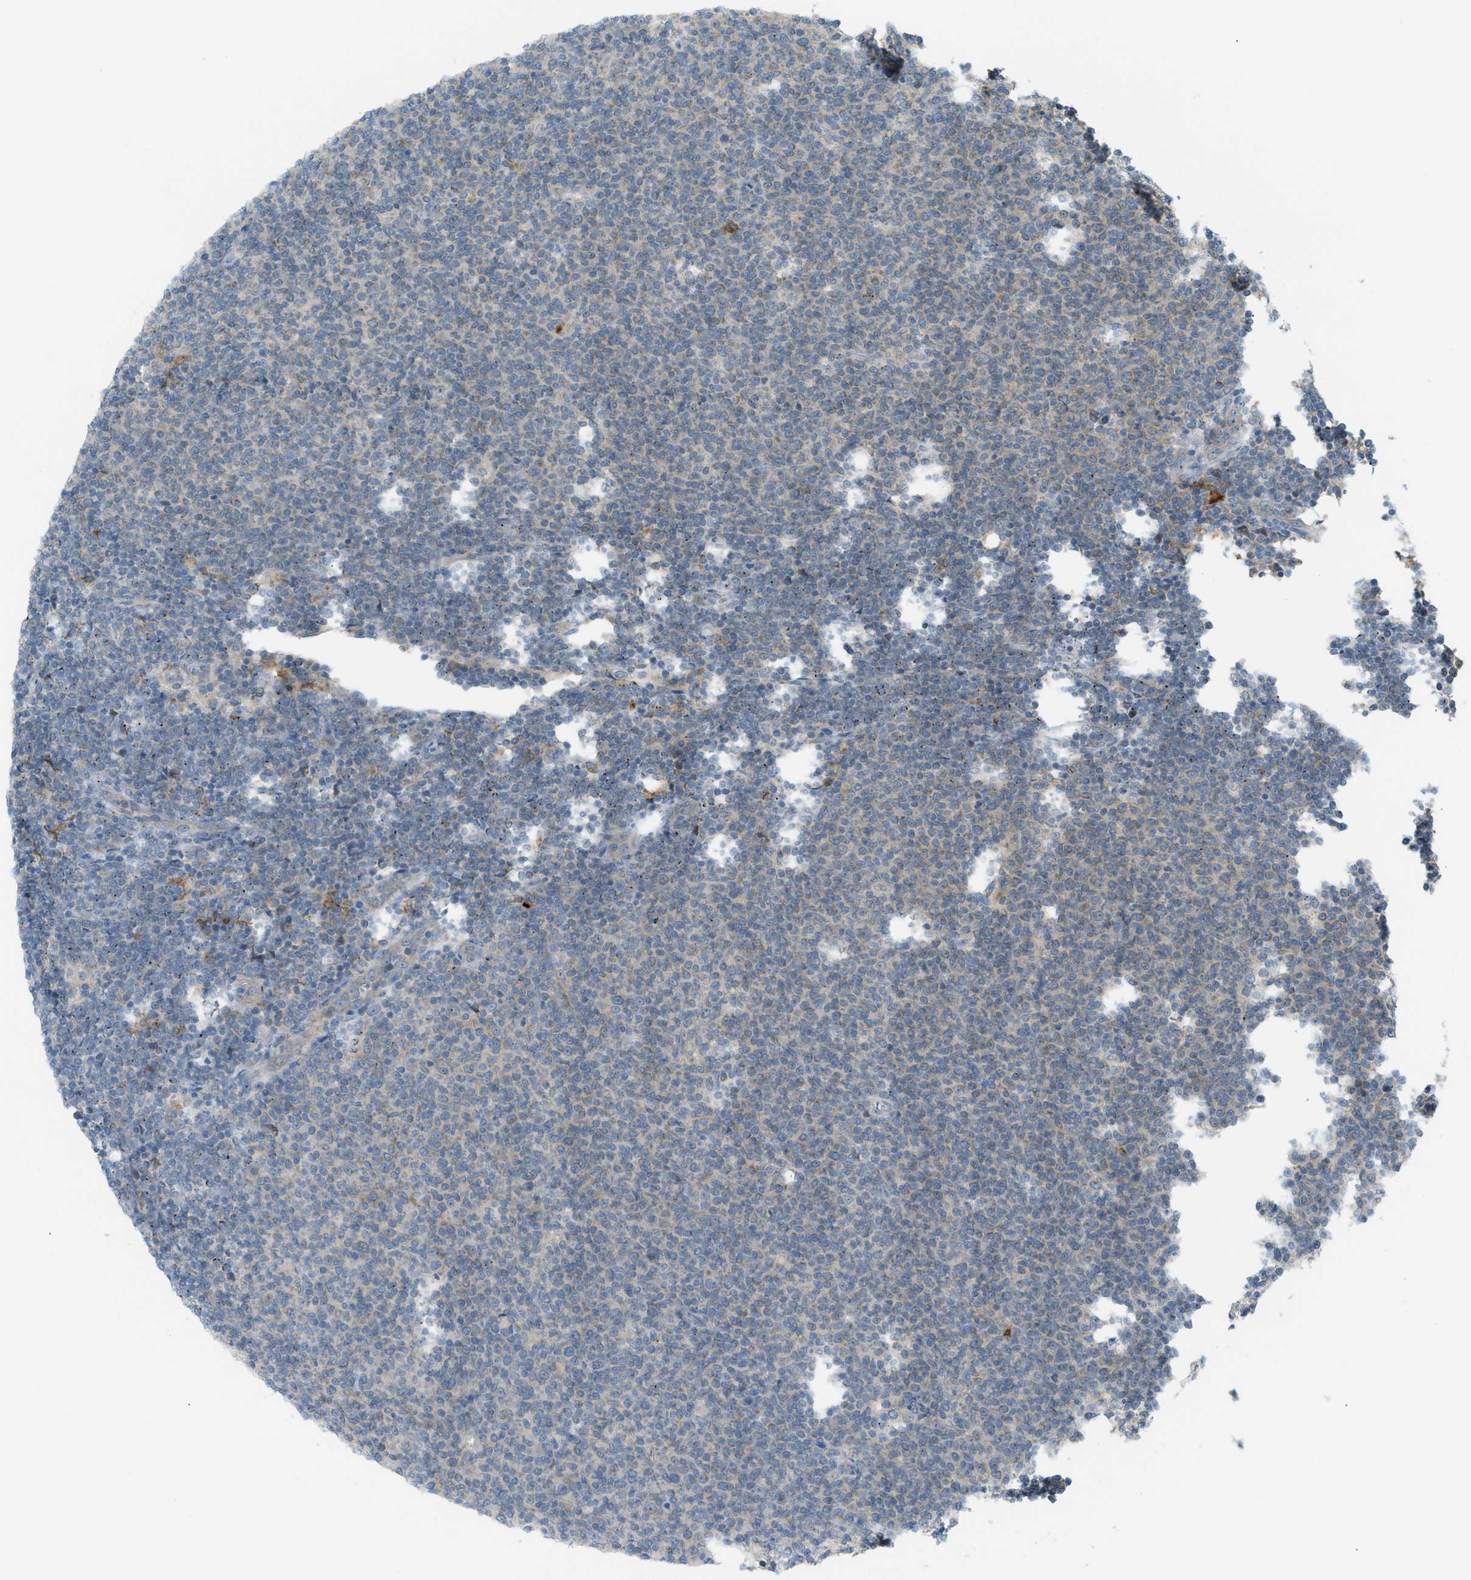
{"staining": {"intensity": "negative", "quantity": "none", "location": "none"}, "tissue": "lymphoma", "cell_type": "Tumor cells", "image_type": "cancer", "snomed": [{"axis": "morphology", "description": "Malignant lymphoma, non-Hodgkin's type, Low grade"}, {"axis": "topography", "description": "Lymph node"}], "caption": "The image shows no staining of tumor cells in lymphoma.", "gene": "DYRK1A", "patient": {"sex": "male", "age": 66}}